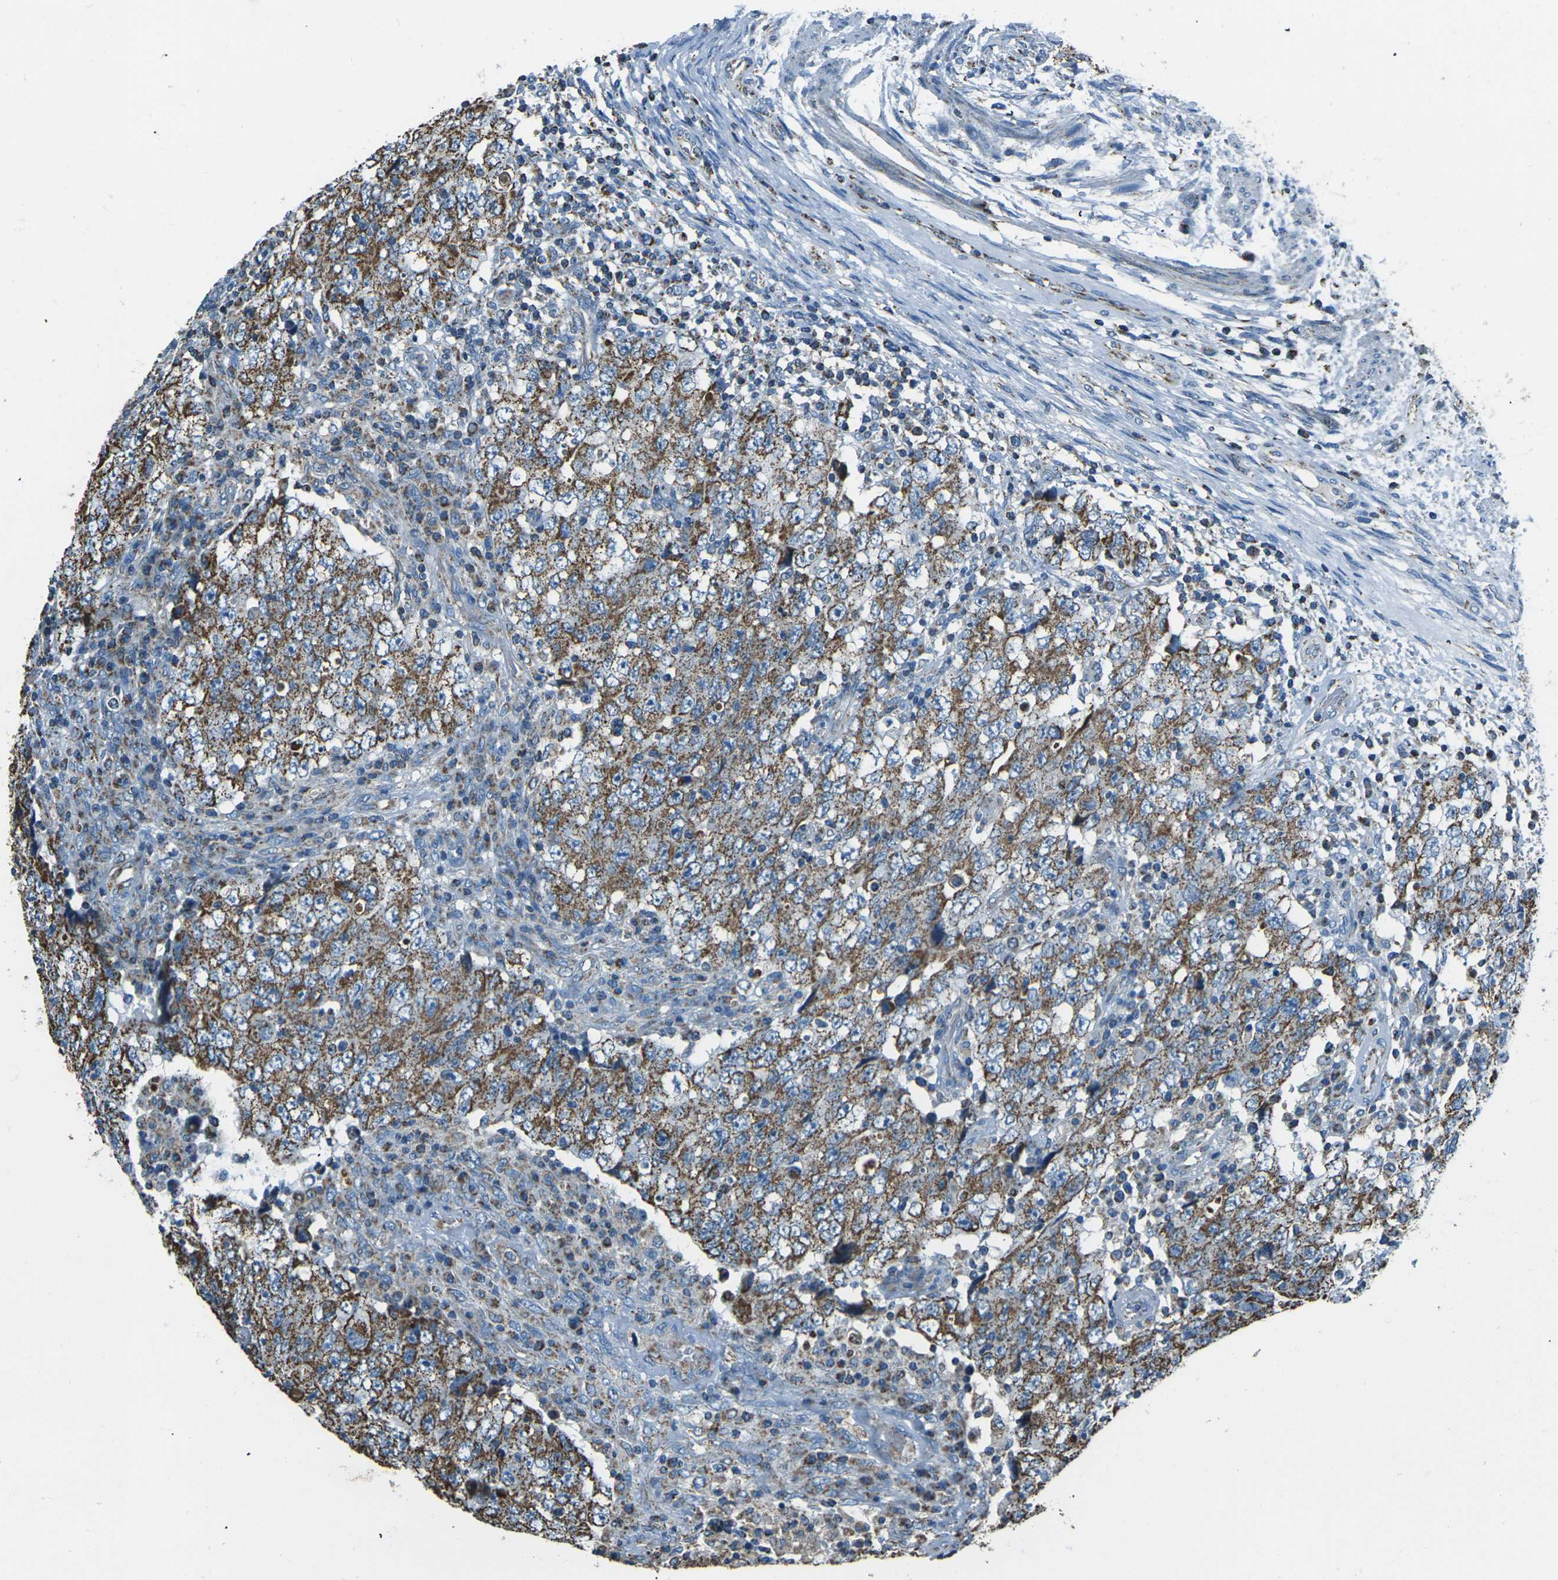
{"staining": {"intensity": "moderate", "quantity": ">75%", "location": "cytoplasmic/membranous"}, "tissue": "testis cancer", "cell_type": "Tumor cells", "image_type": "cancer", "snomed": [{"axis": "morphology", "description": "Carcinoma, Embryonal, NOS"}, {"axis": "topography", "description": "Testis"}], "caption": "High-magnification brightfield microscopy of testis embryonal carcinoma stained with DAB (brown) and counterstained with hematoxylin (blue). tumor cells exhibit moderate cytoplasmic/membranous staining is identified in approximately>75% of cells.", "gene": "IRF3", "patient": {"sex": "male", "age": 26}}